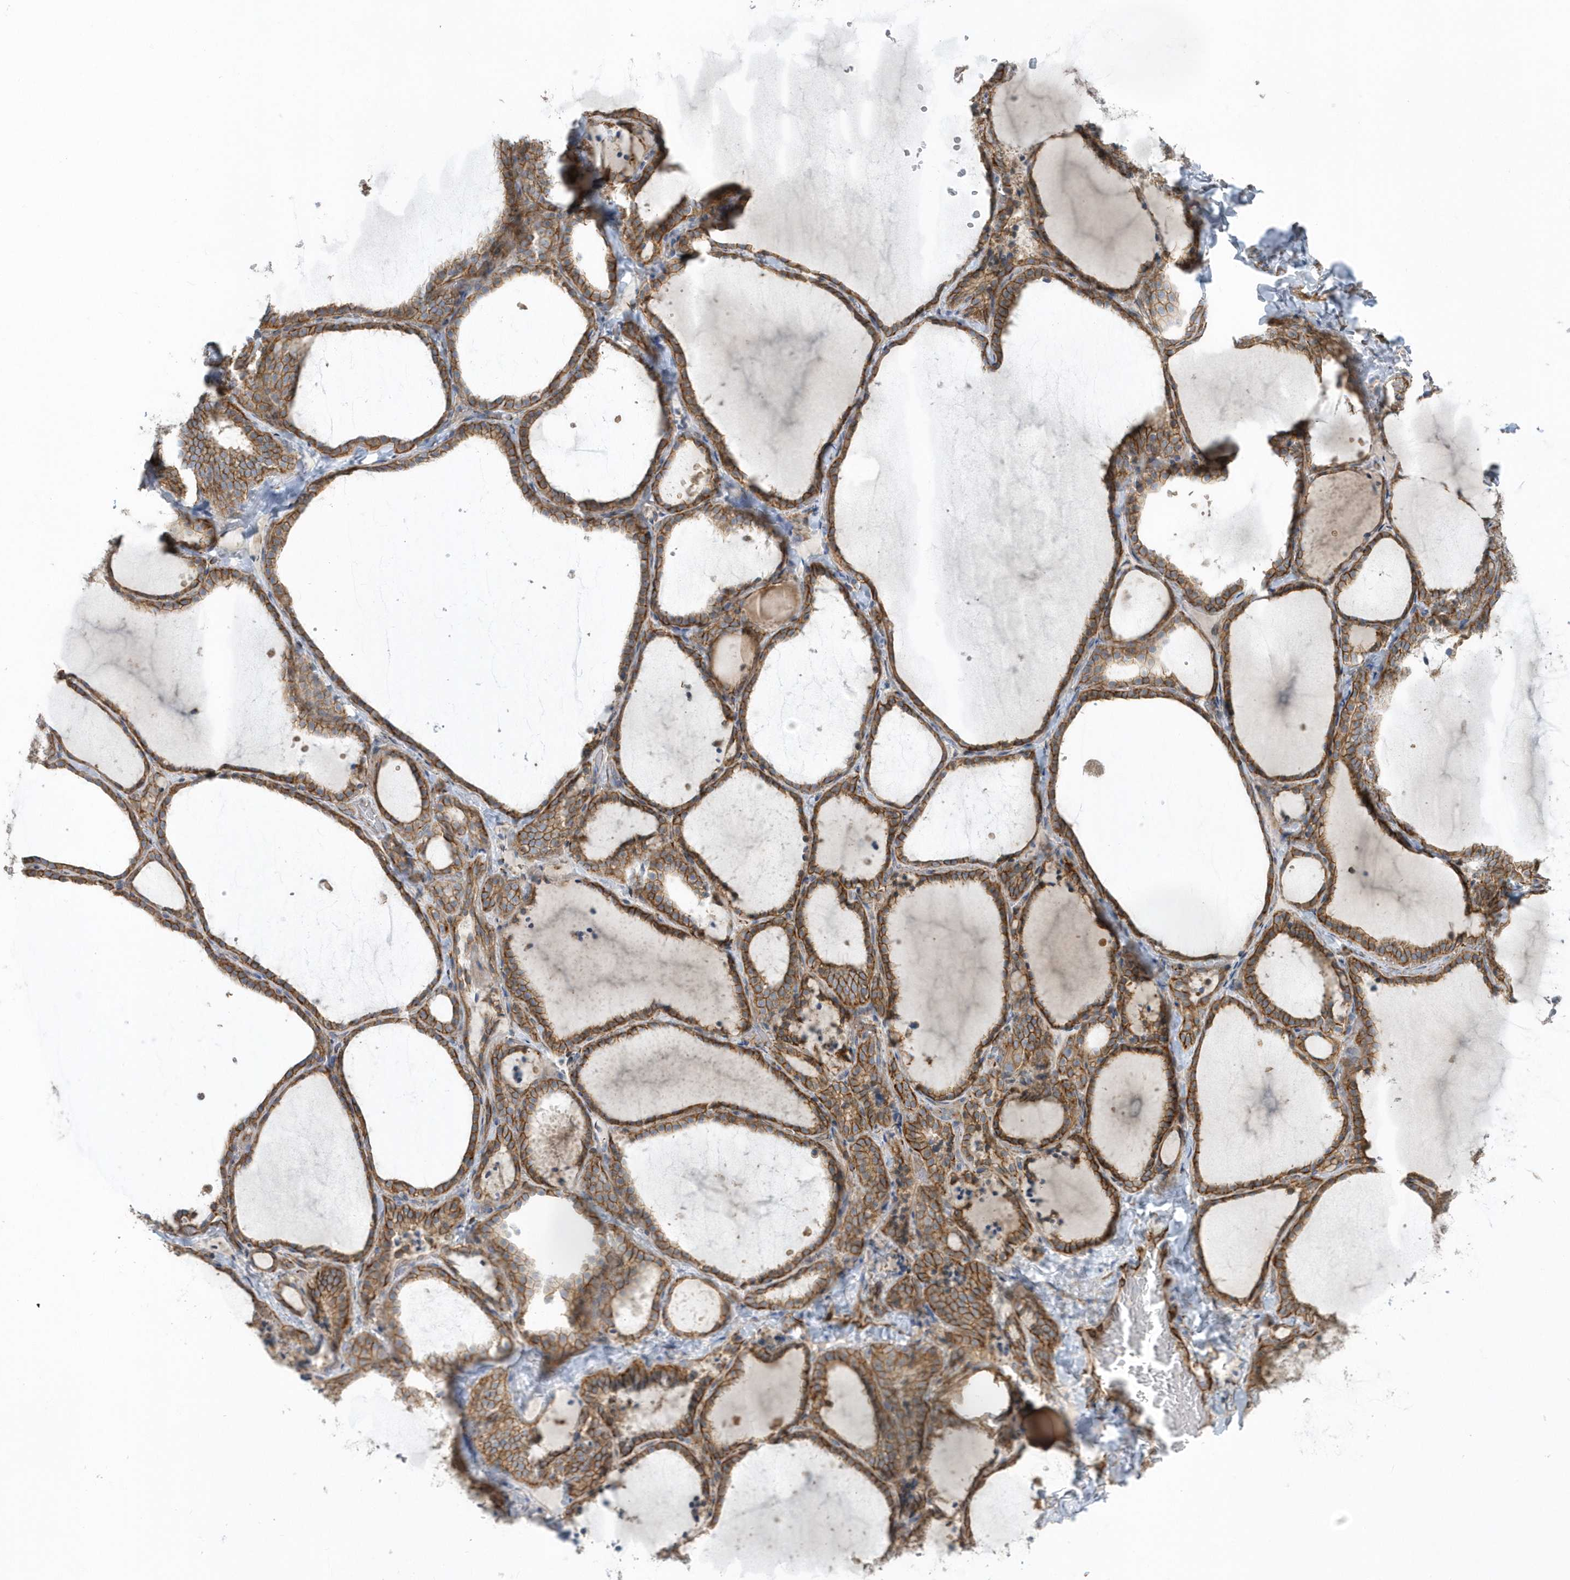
{"staining": {"intensity": "moderate", "quantity": ">75%", "location": "cytoplasmic/membranous"}, "tissue": "thyroid gland", "cell_type": "Glandular cells", "image_type": "normal", "snomed": [{"axis": "morphology", "description": "Normal tissue, NOS"}, {"axis": "topography", "description": "Thyroid gland"}], "caption": "Immunohistochemistry (DAB (3,3'-diaminobenzidine)) staining of normal thyroid gland demonstrates moderate cytoplasmic/membranous protein expression in approximately >75% of glandular cells. (DAB (3,3'-diaminobenzidine) IHC with brightfield microscopy, high magnification).", "gene": "RAB17", "patient": {"sex": "female", "age": 22}}